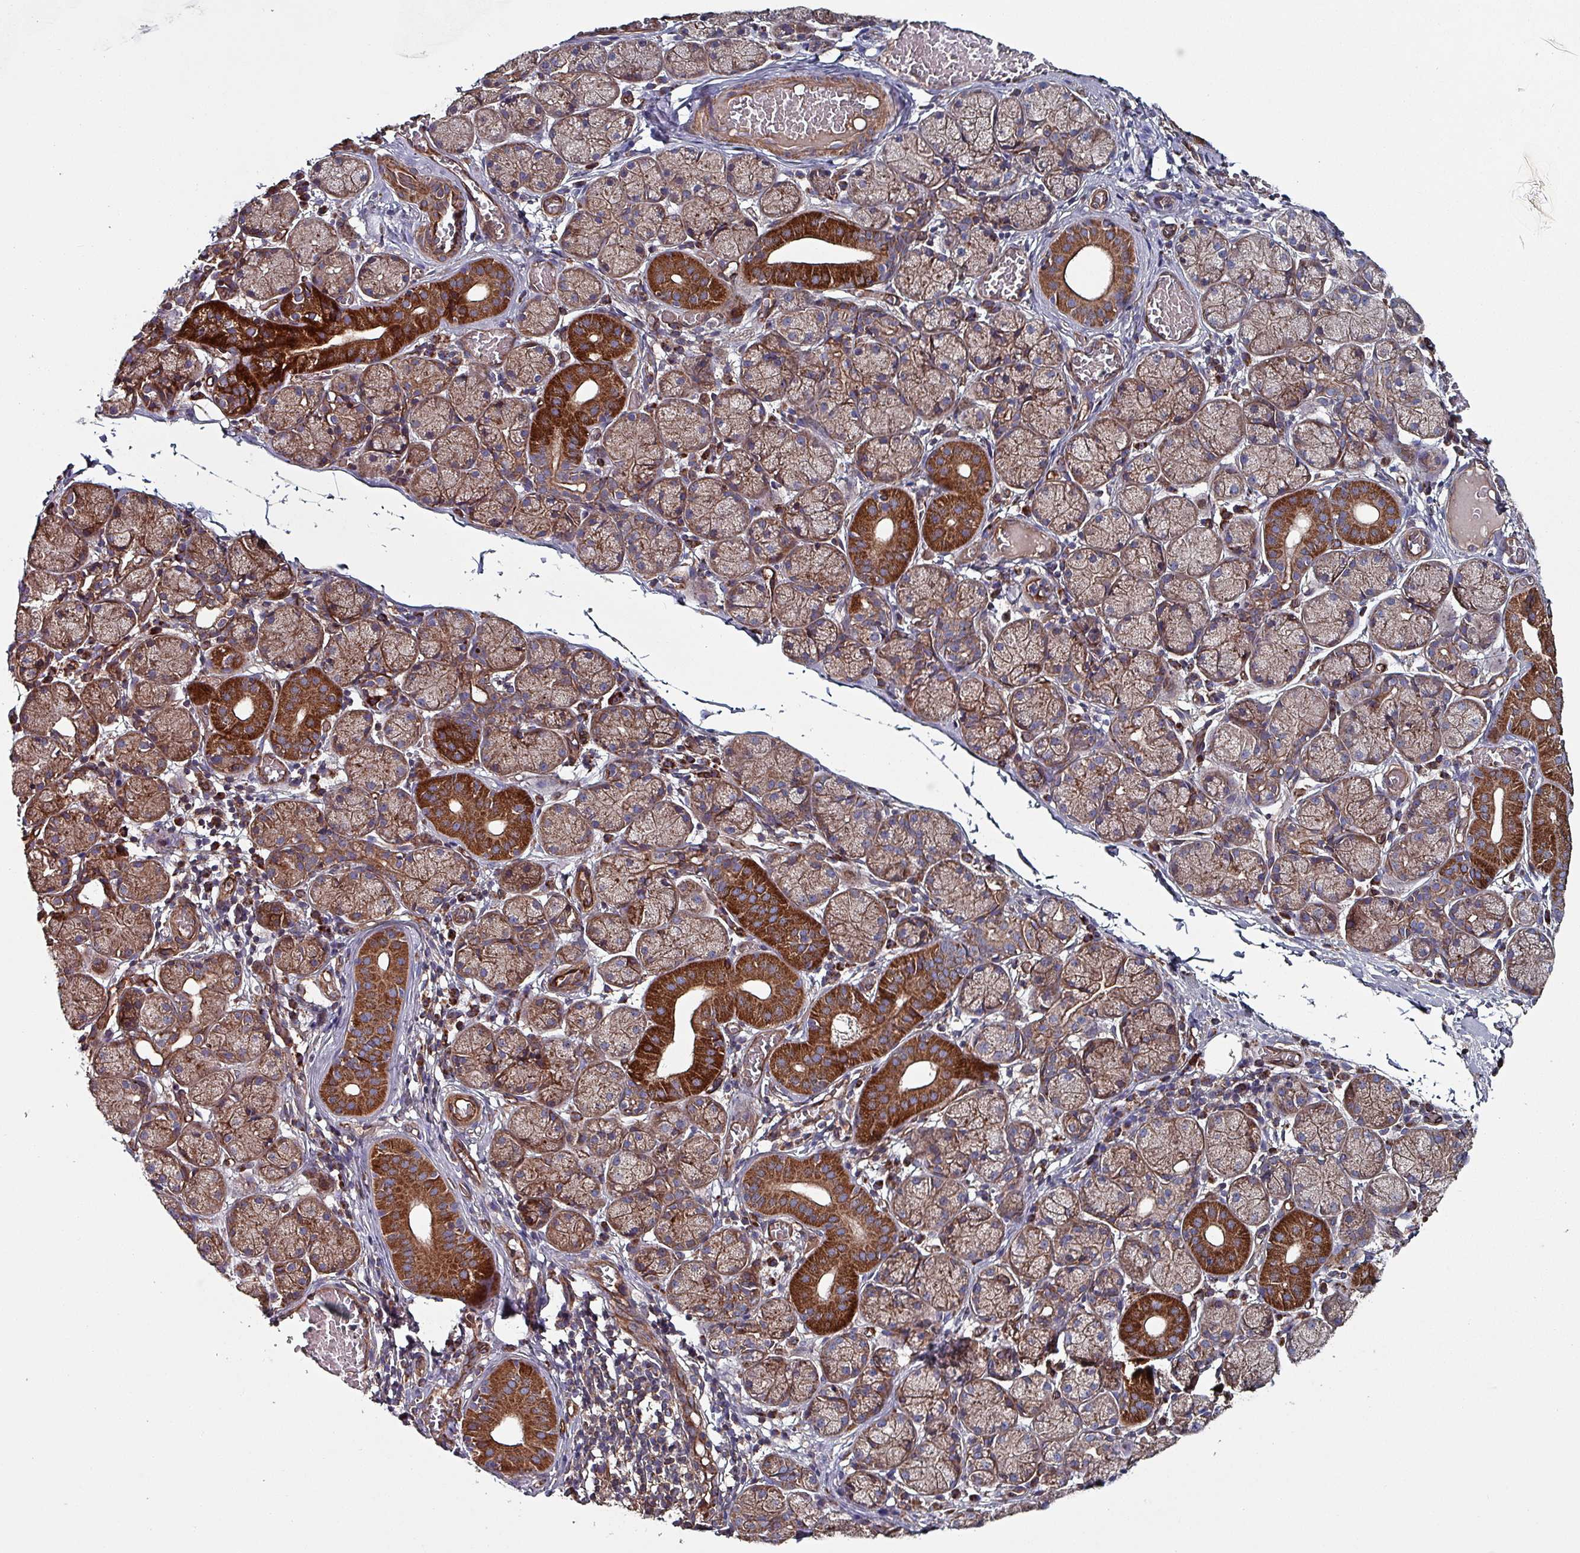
{"staining": {"intensity": "strong", "quantity": "25%-75%", "location": "cytoplasmic/membranous"}, "tissue": "salivary gland", "cell_type": "Glandular cells", "image_type": "normal", "snomed": [{"axis": "morphology", "description": "Normal tissue, NOS"}, {"axis": "topography", "description": "Salivary gland"}], "caption": "Immunohistochemical staining of normal salivary gland demonstrates strong cytoplasmic/membranous protein expression in approximately 25%-75% of glandular cells.", "gene": "ANO10", "patient": {"sex": "female", "age": 24}}